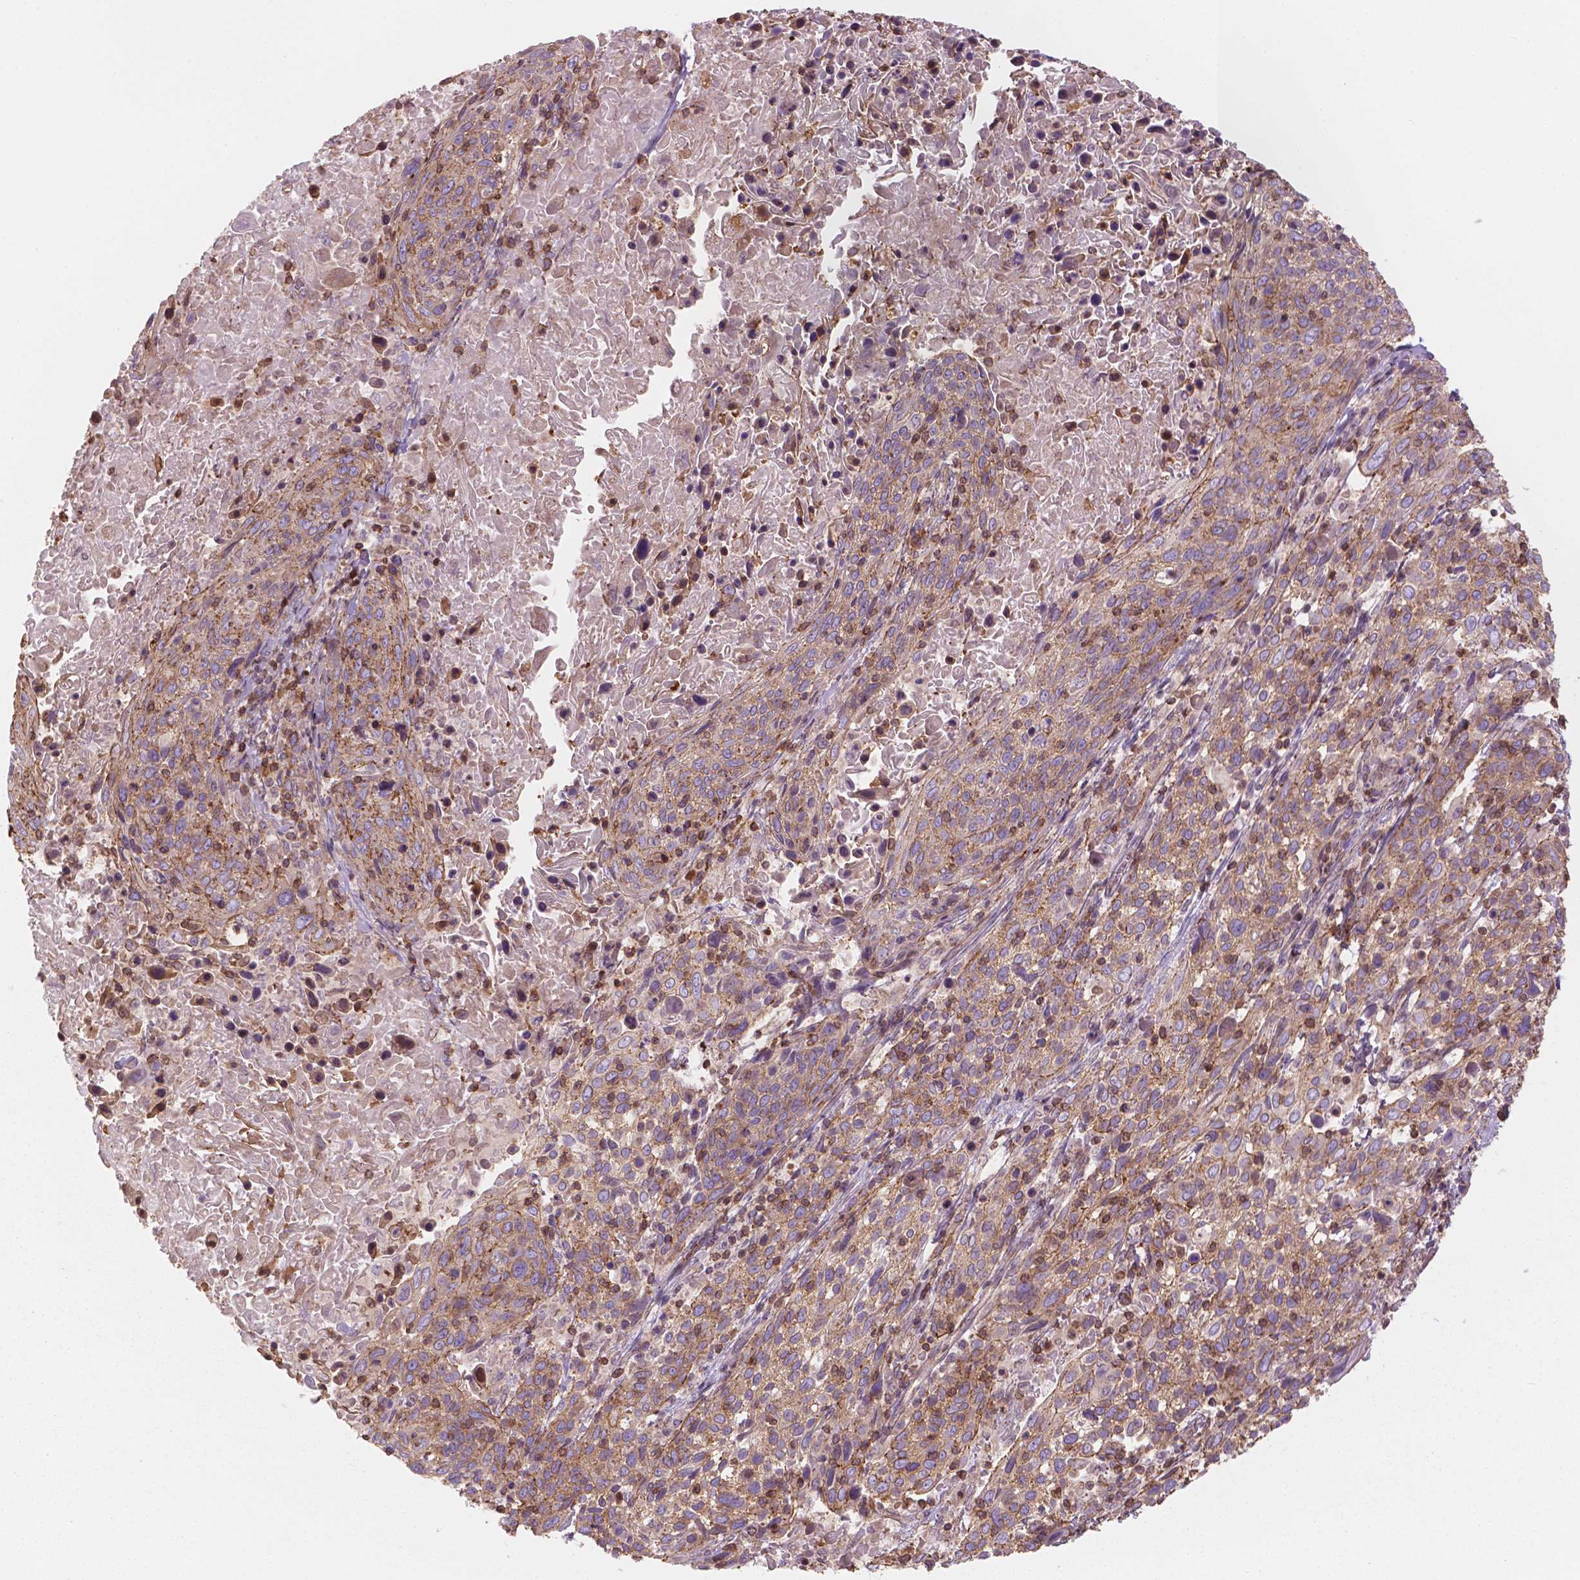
{"staining": {"intensity": "moderate", "quantity": "25%-75%", "location": "cytoplasmic/membranous"}, "tissue": "cervical cancer", "cell_type": "Tumor cells", "image_type": "cancer", "snomed": [{"axis": "morphology", "description": "Squamous cell carcinoma, NOS"}, {"axis": "topography", "description": "Cervix"}], "caption": "Moderate cytoplasmic/membranous positivity for a protein is appreciated in approximately 25%-75% of tumor cells of cervical cancer using immunohistochemistry.", "gene": "SURF4", "patient": {"sex": "female", "age": 61}}